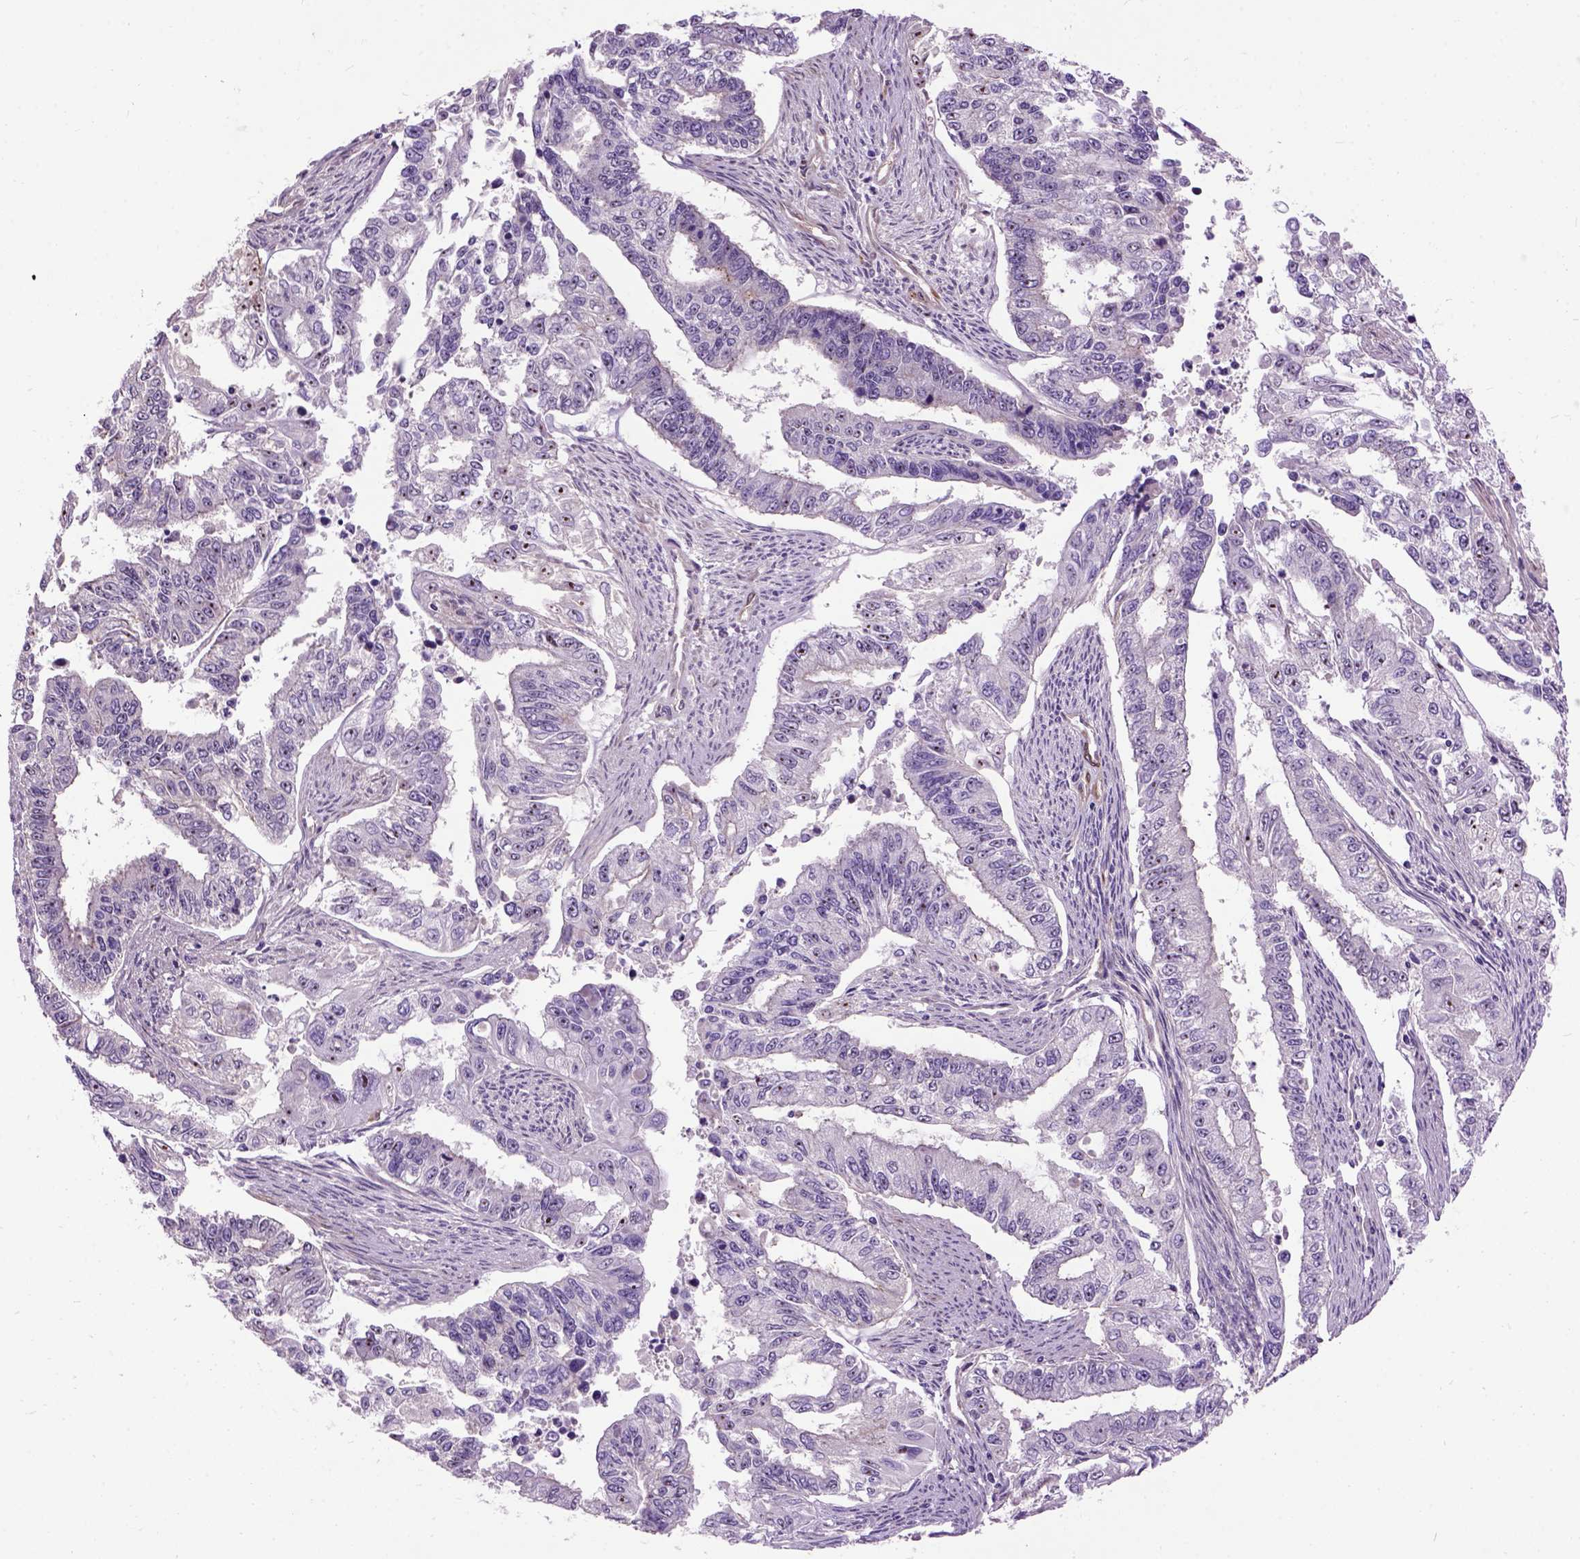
{"staining": {"intensity": "negative", "quantity": "none", "location": "none"}, "tissue": "endometrial cancer", "cell_type": "Tumor cells", "image_type": "cancer", "snomed": [{"axis": "morphology", "description": "Adenocarcinoma, NOS"}, {"axis": "topography", "description": "Uterus"}], "caption": "This is a micrograph of IHC staining of endometrial cancer (adenocarcinoma), which shows no expression in tumor cells.", "gene": "MAPT", "patient": {"sex": "female", "age": 59}}